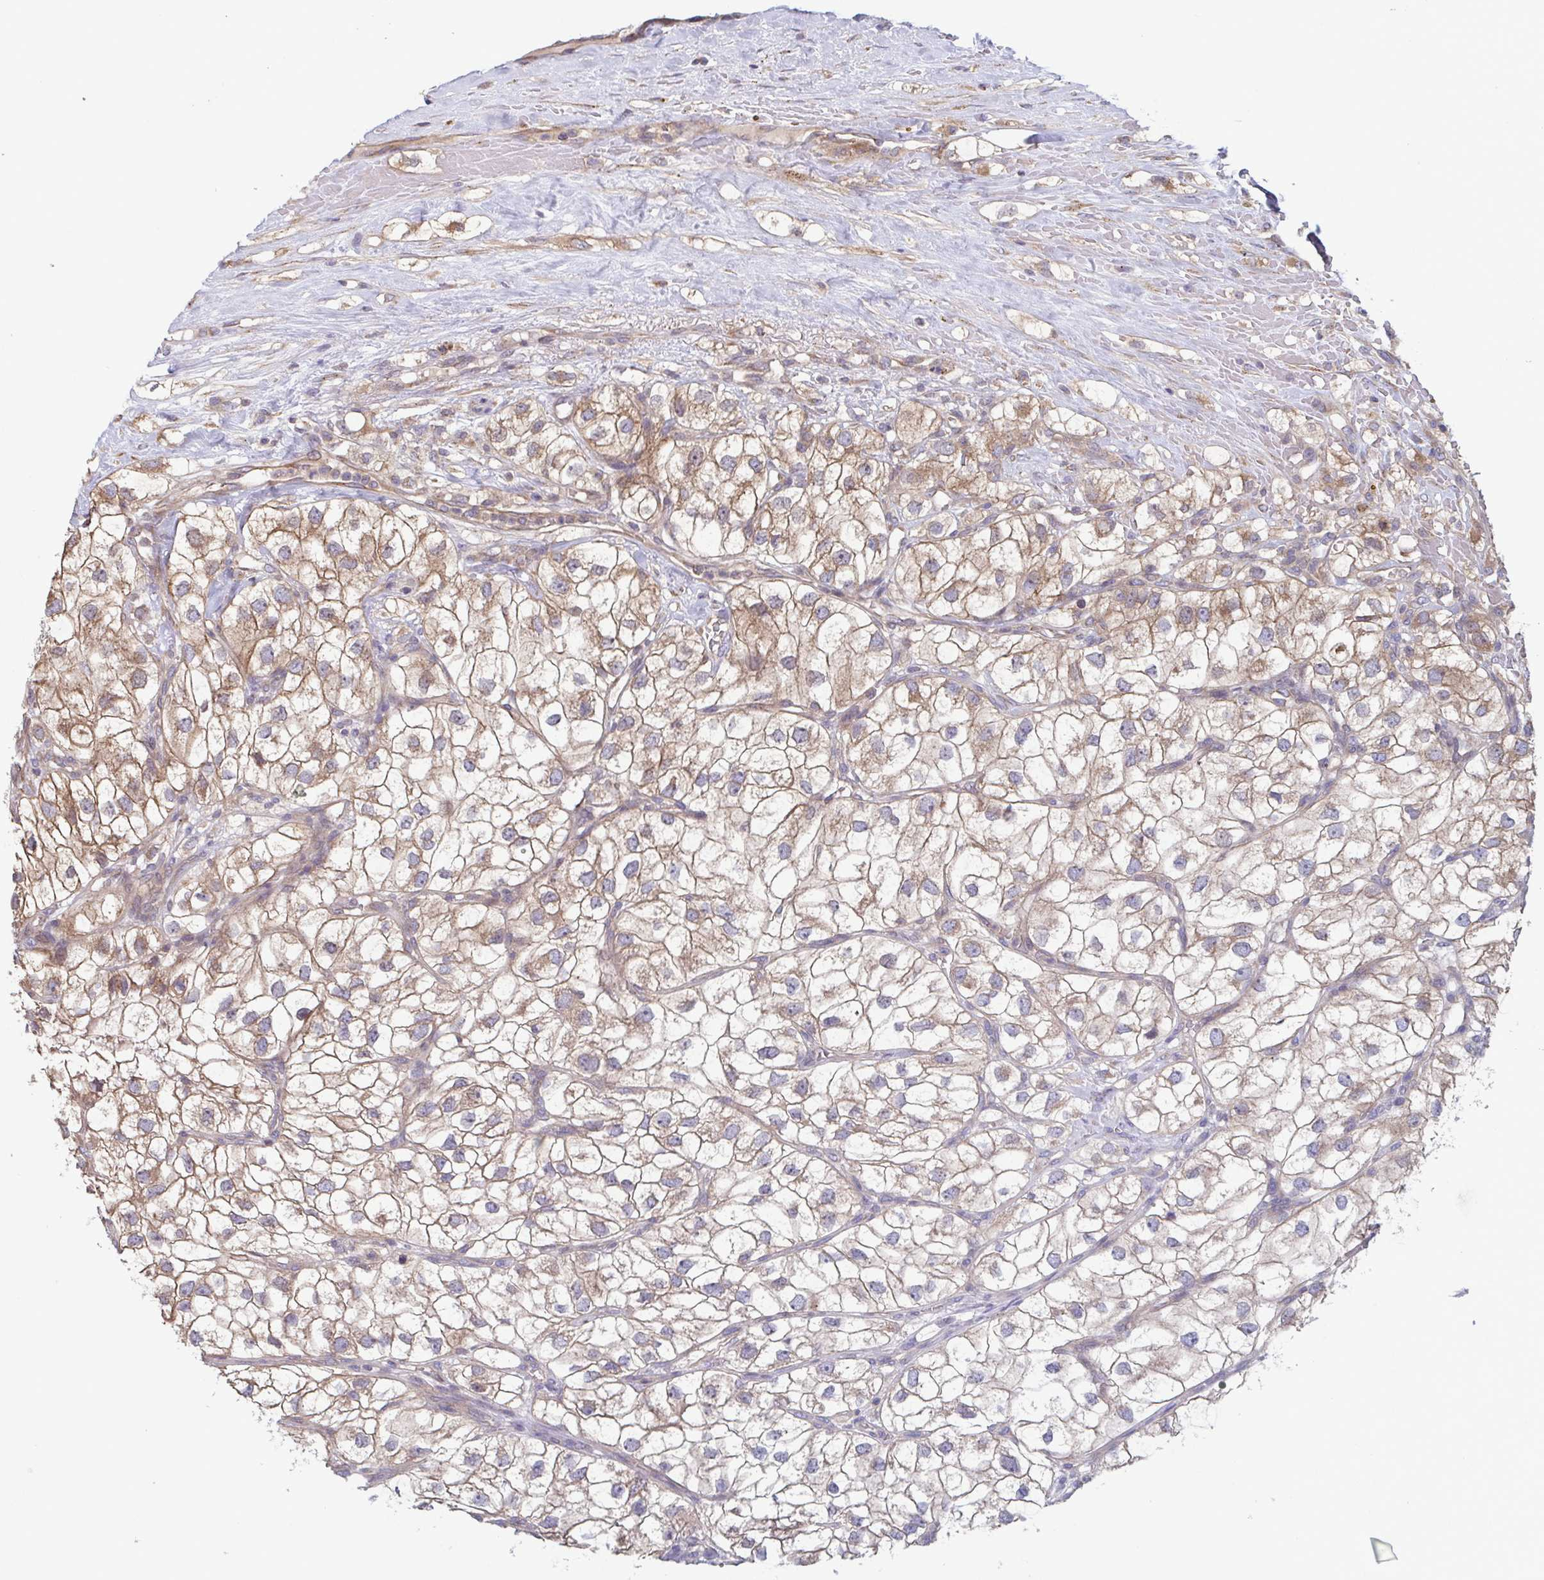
{"staining": {"intensity": "moderate", "quantity": ">75%", "location": "cytoplasmic/membranous"}, "tissue": "renal cancer", "cell_type": "Tumor cells", "image_type": "cancer", "snomed": [{"axis": "morphology", "description": "Adenocarcinoma, NOS"}, {"axis": "topography", "description": "Kidney"}], "caption": "There is medium levels of moderate cytoplasmic/membranous positivity in tumor cells of renal adenocarcinoma, as demonstrated by immunohistochemical staining (brown color).", "gene": "COPB1", "patient": {"sex": "male", "age": 59}}